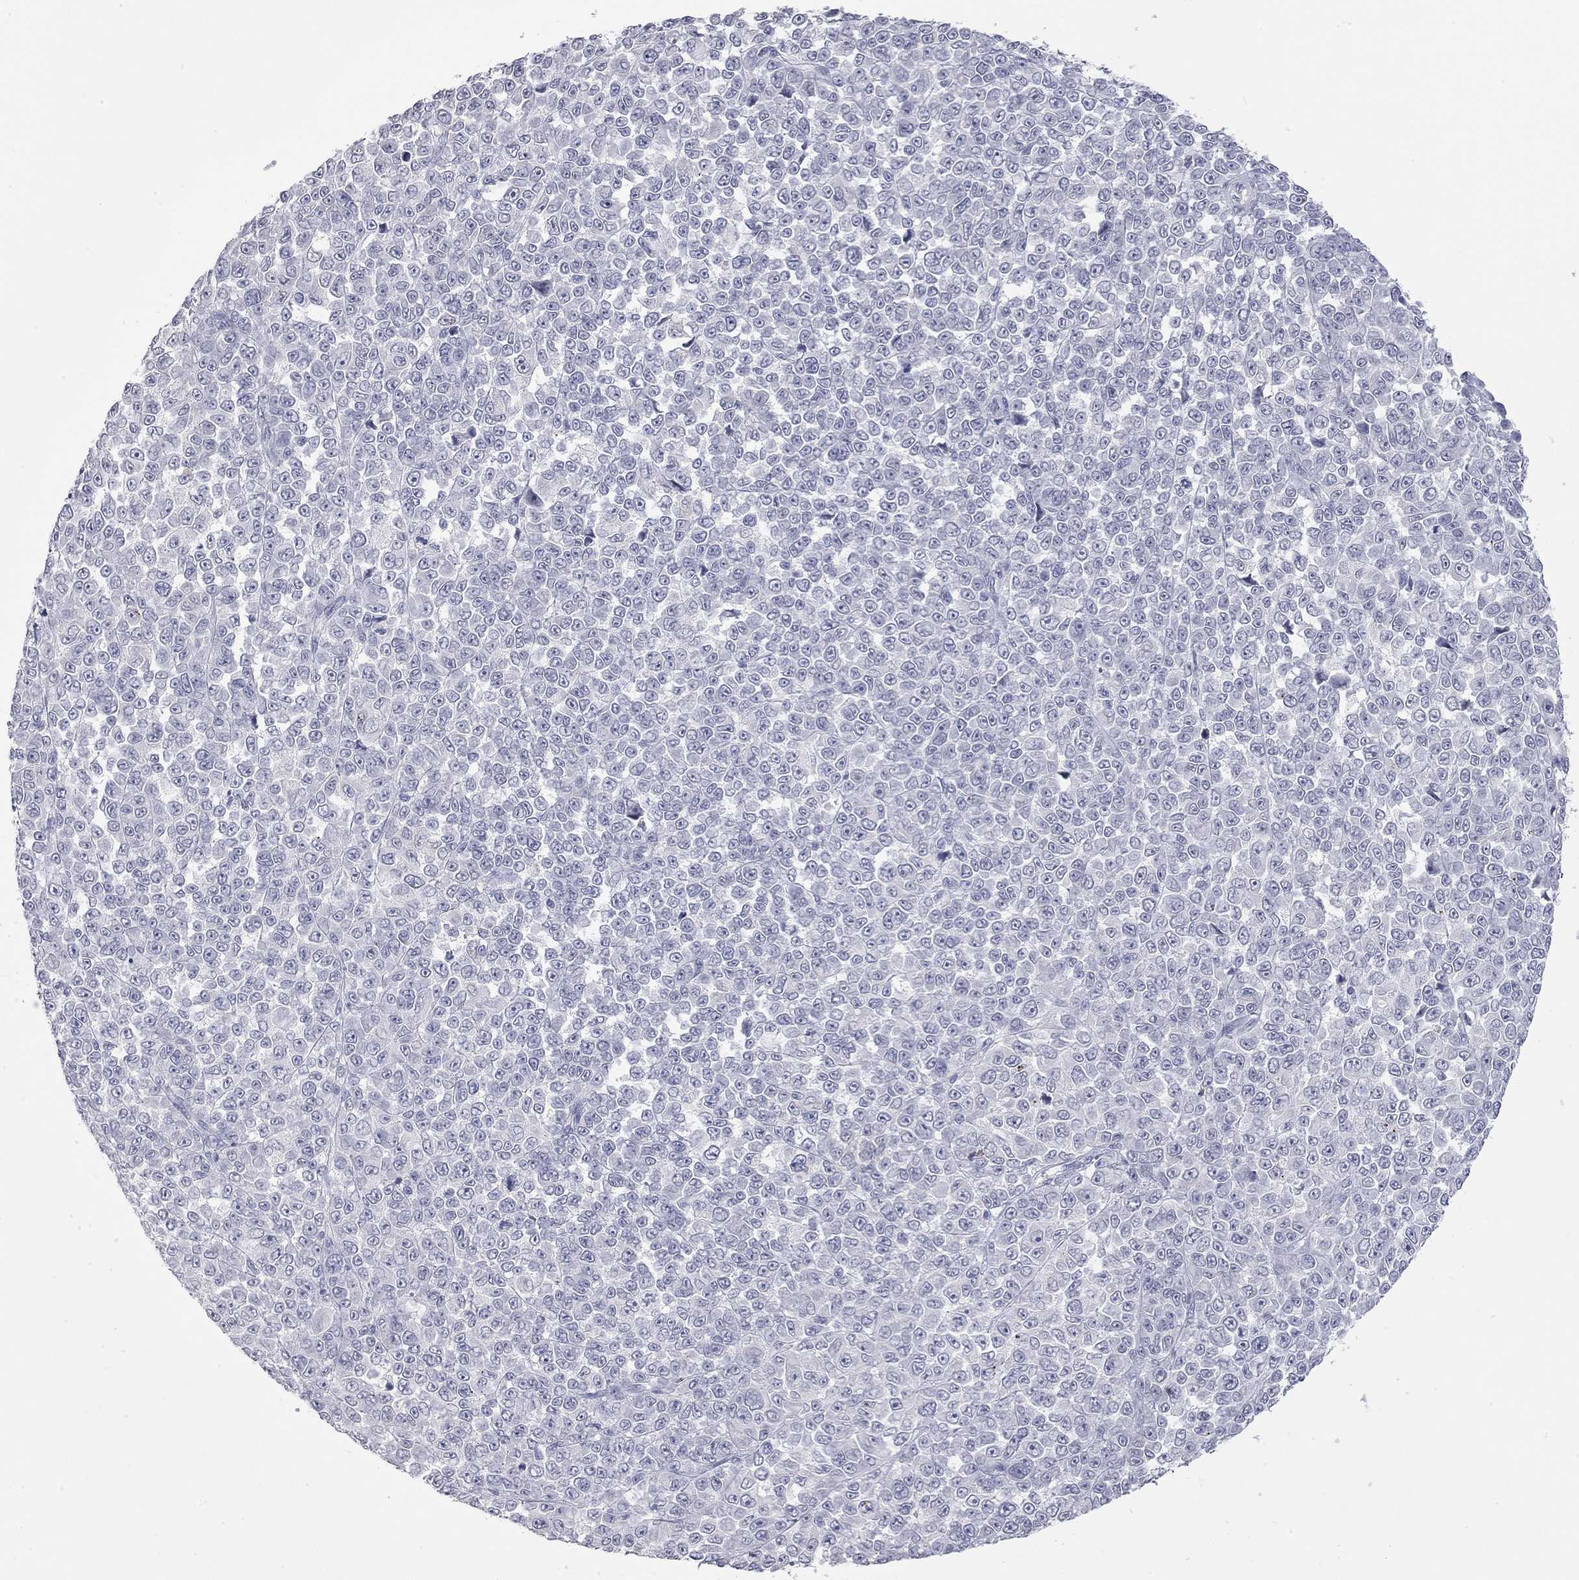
{"staining": {"intensity": "negative", "quantity": "none", "location": "none"}, "tissue": "melanoma", "cell_type": "Tumor cells", "image_type": "cancer", "snomed": [{"axis": "morphology", "description": "Malignant melanoma, NOS"}, {"axis": "topography", "description": "Skin"}], "caption": "DAB (3,3'-diaminobenzidine) immunohistochemical staining of human malignant melanoma reveals no significant positivity in tumor cells.", "gene": "AK8", "patient": {"sex": "female", "age": 95}}